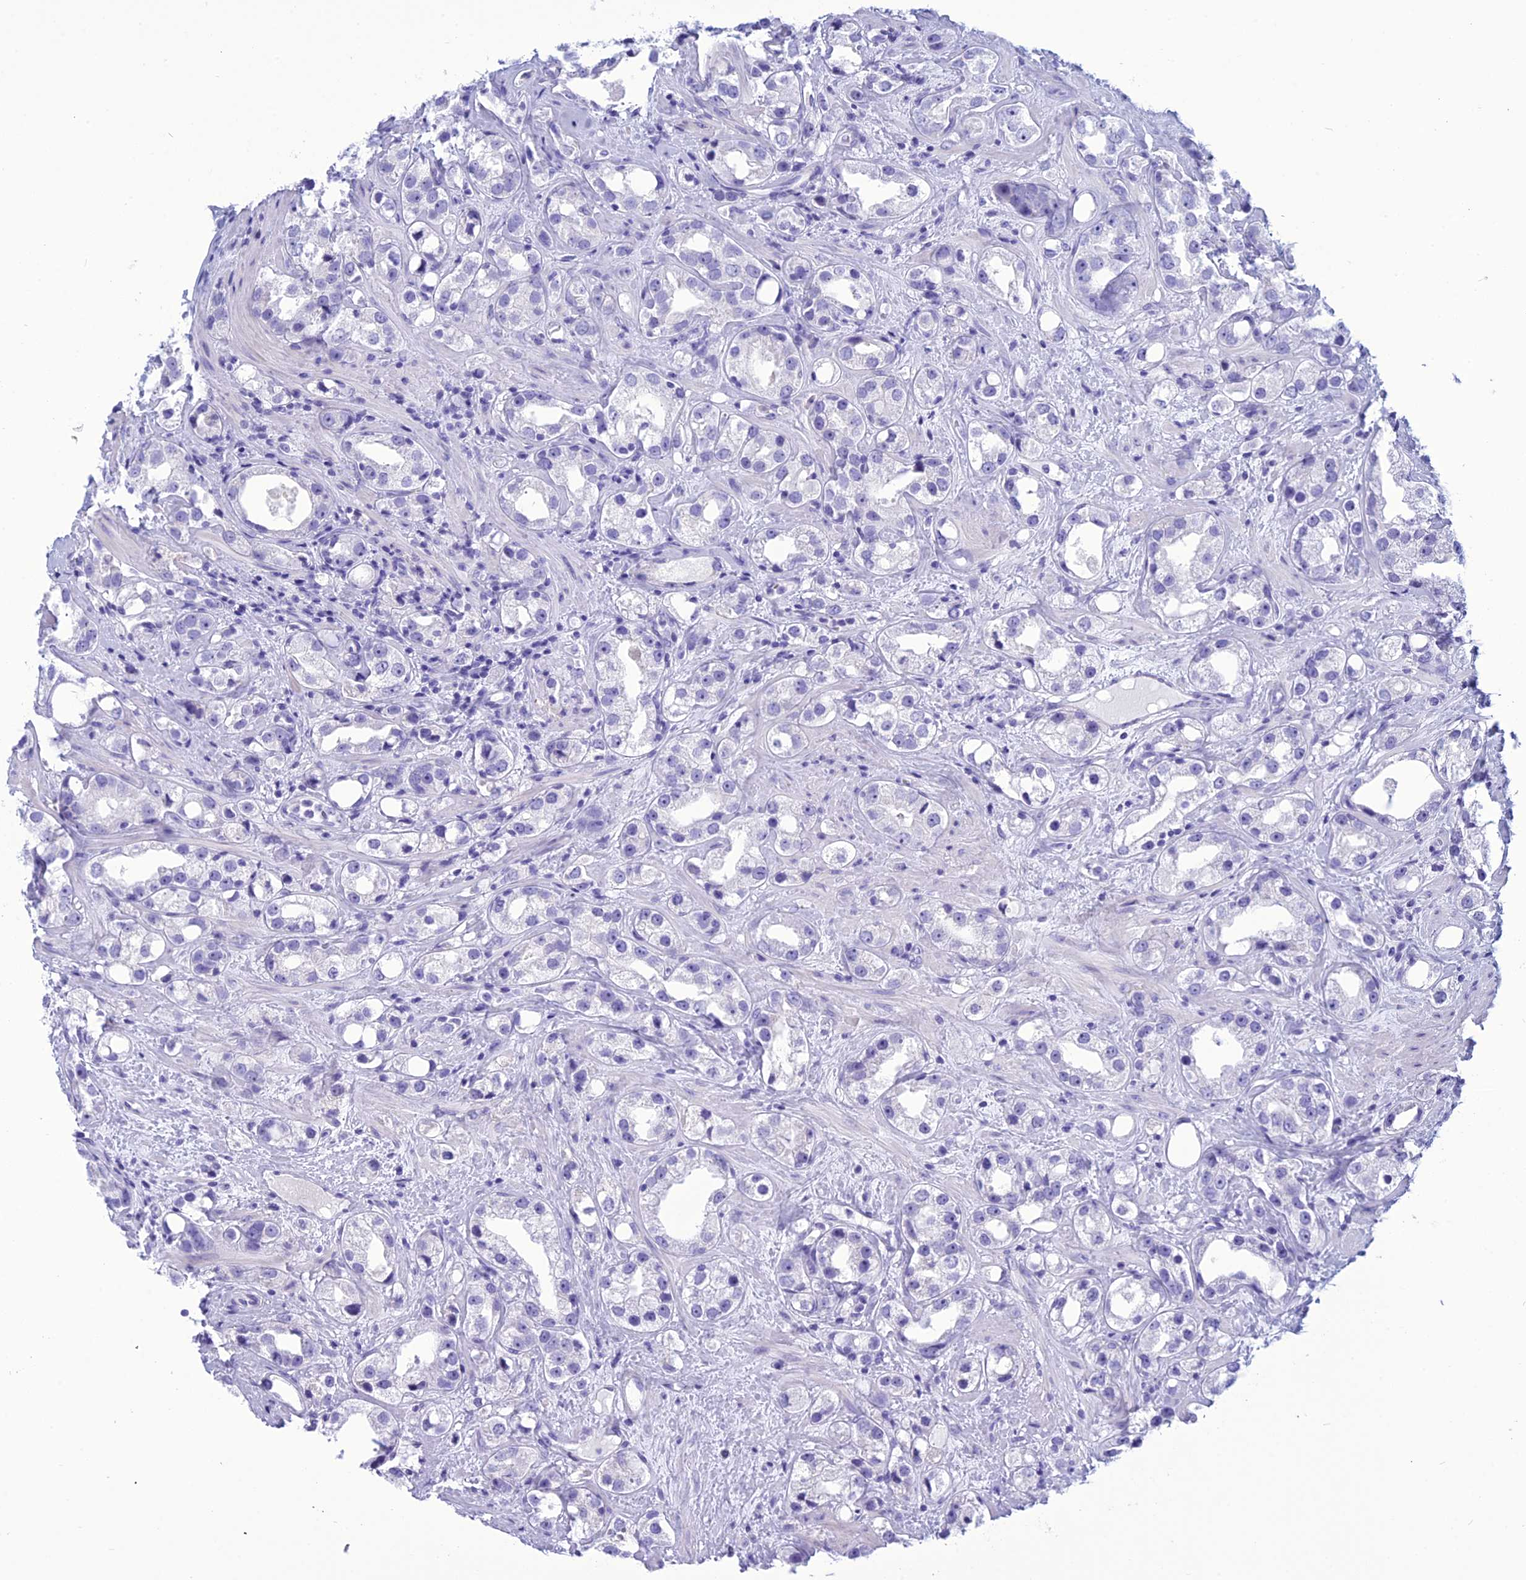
{"staining": {"intensity": "negative", "quantity": "none", "location": "none"}, "tissue": "prostate cancer", "cell_type": "Tumor cells", "image_type": "cancer", "snomed": [{"axis": "morphology", "description": "Adenocarcinoma, NOS"}, {"axis": "topography", "description": "Prostate"}], "caption": "Immunohistochemical staining of human adenocarcinoma (prostate) demonstrates no significant staining in tumor cells. (Stains: DAB (3,3'-diaminobenzidine) immunohistochemistry with hematoxylin counter stain, Microscopy: brightfield microscopy at high magnification).", "gene": "BBS2", "patient": {"sex": "male", "age": 79}}